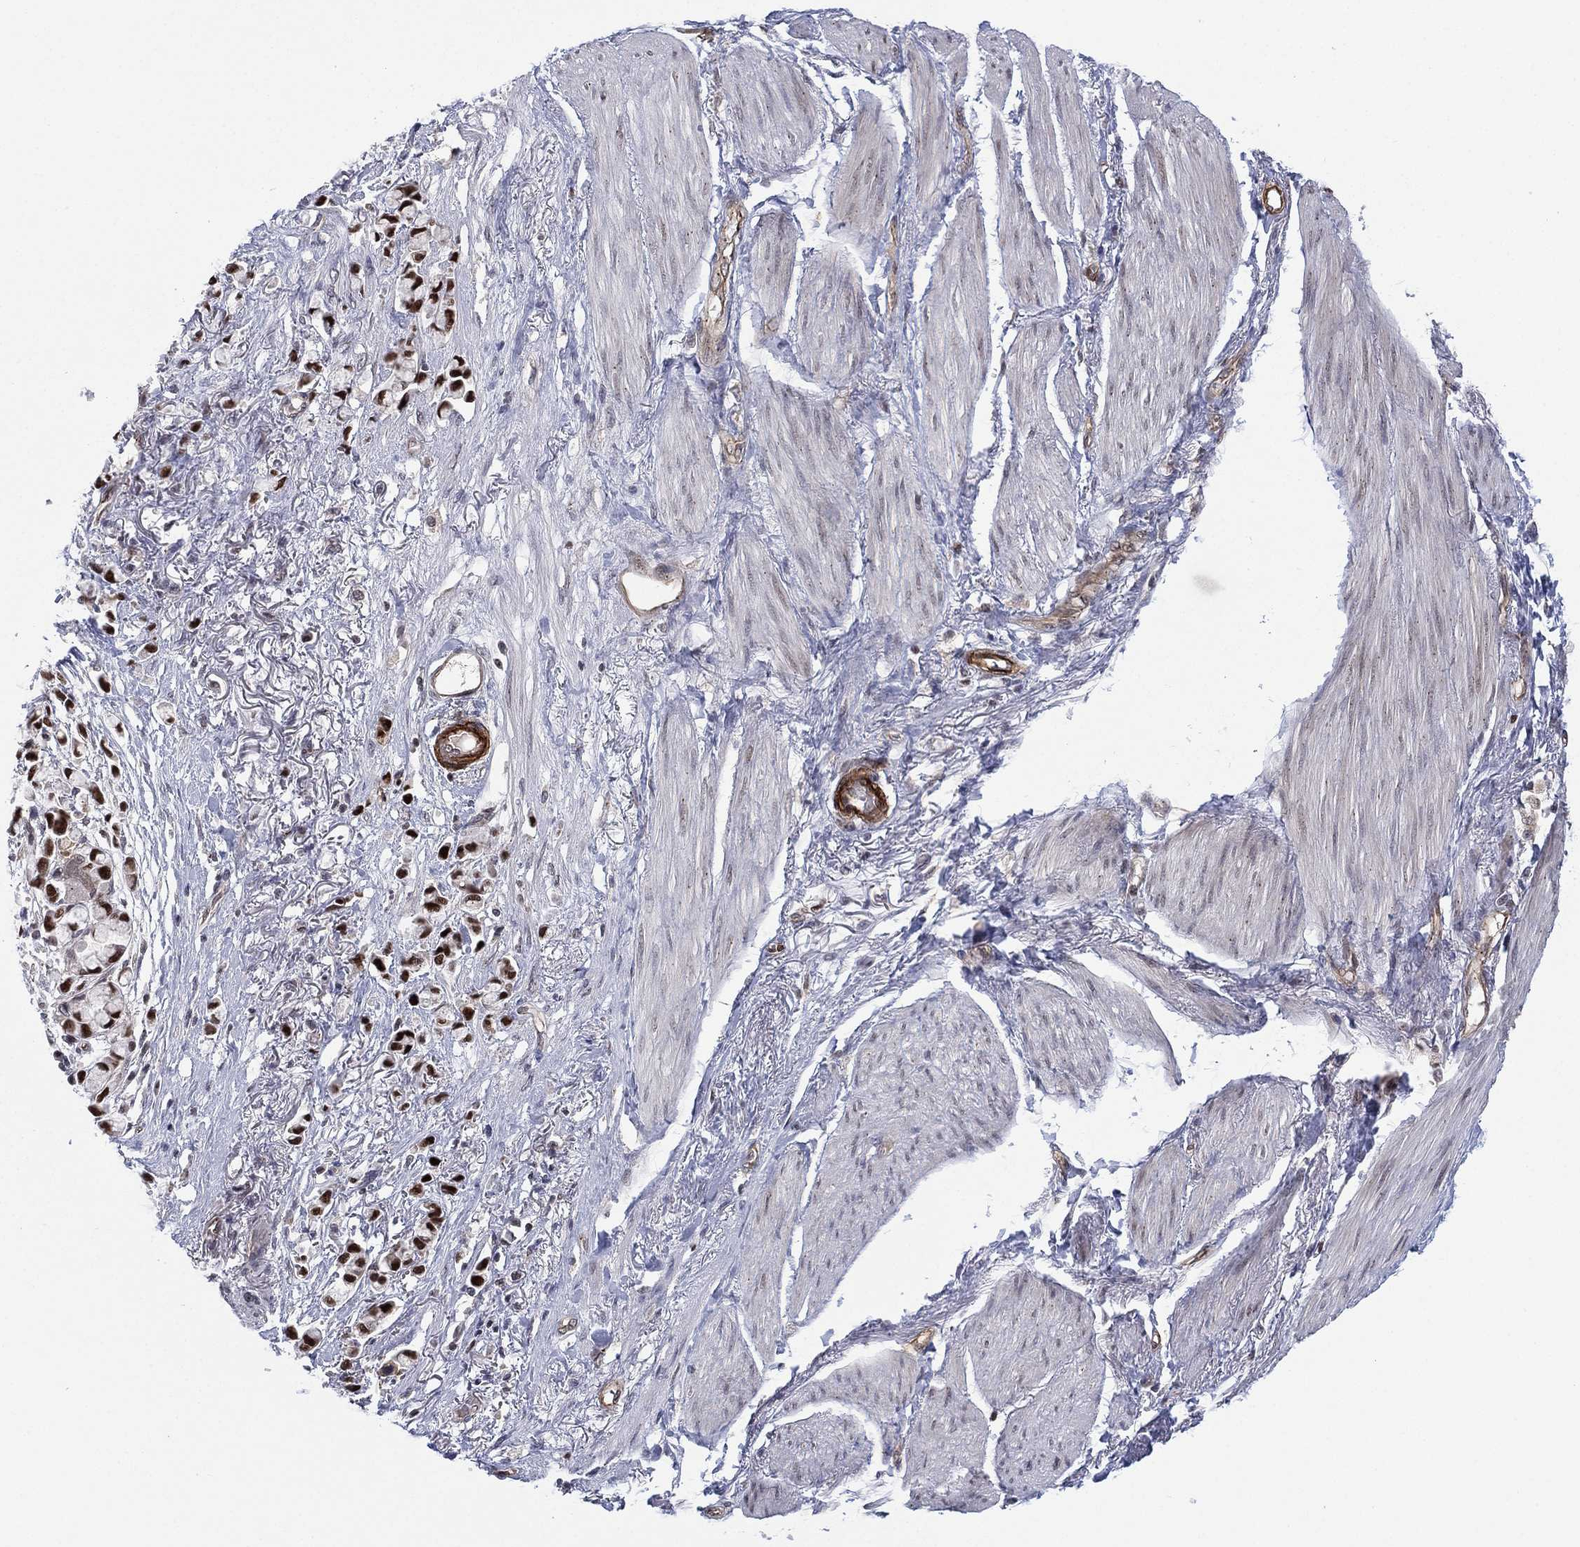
{"staining": {"intensity": "strong", "quantity": ">75%", "location": "nuclear"}, "tissue": "stomach cancer", "cell_type": "Tumor cells", "image_type": "cancer", "snomed": [{"axis": "morphology", "description": "Adenocarcinoma, NOS"}, {"axis": "topography", "description": "Stomach"}], "caption": "The histopathology image shows a brown stain indicating the presence of a protein in the nuclear of tumor cells in stomach cancer (adenocarcinoma).", "gene": "GSE1", "patient": {"sex": "female", "age": 81}}